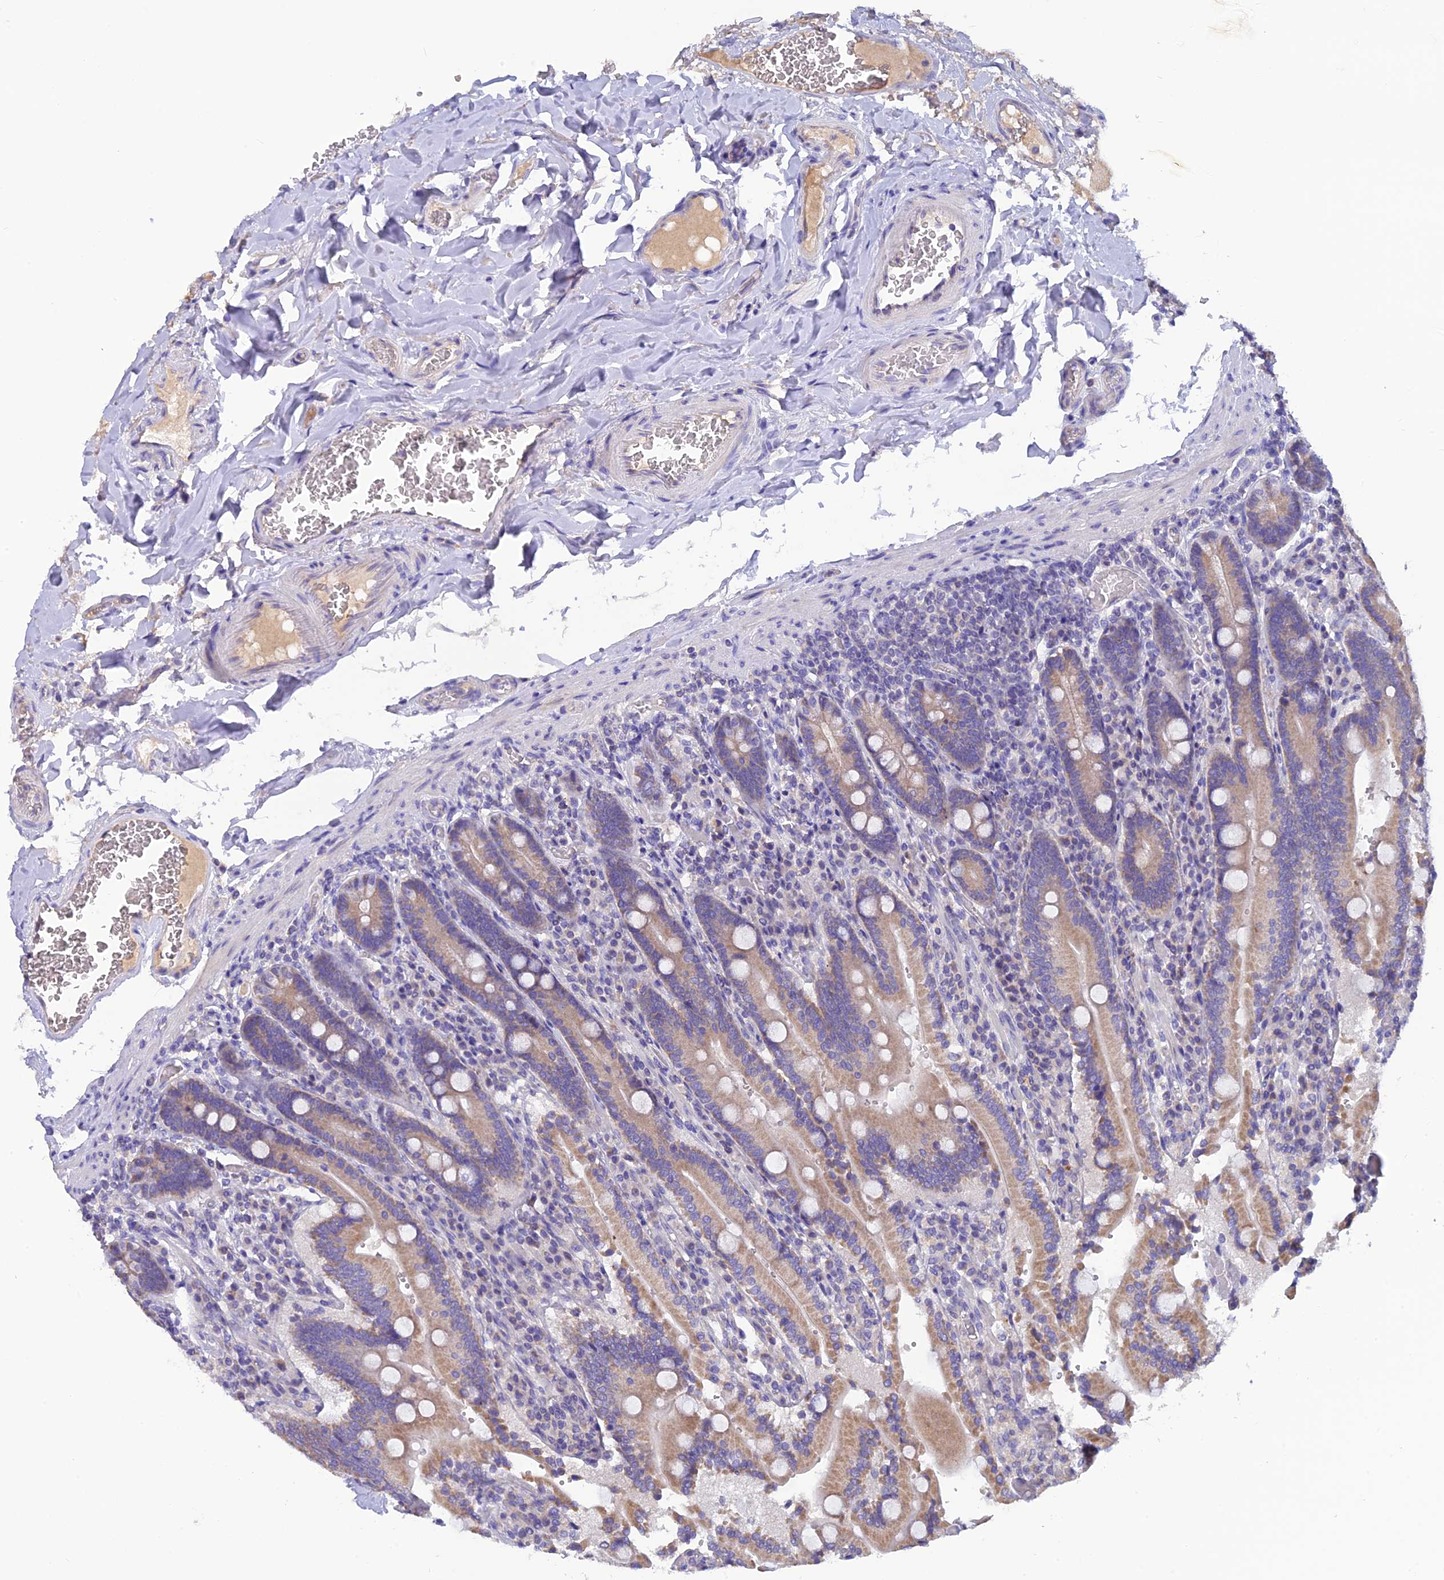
{"staining": {"intensity": "moderate", "quantity": ">75%", "location": "cytoplasmic/membranous"}, "tissue": "duodenum", "cell_type": "Glandular cells", "image_type": "normal", "snomed": [{"axis": "morphology", "description": "Normal tissue, NOS"}, {"axis": "topography", "description": "Duodenum"}], "caption": "Immunohistochemistry (IHC) of benign duodenum demonstrates medium levels of moderate cytoplasmic/membranous expression in approximately >75% of glandular cells.", "gene": "PZP", "patient": {"sex": "female", "age": 62}}